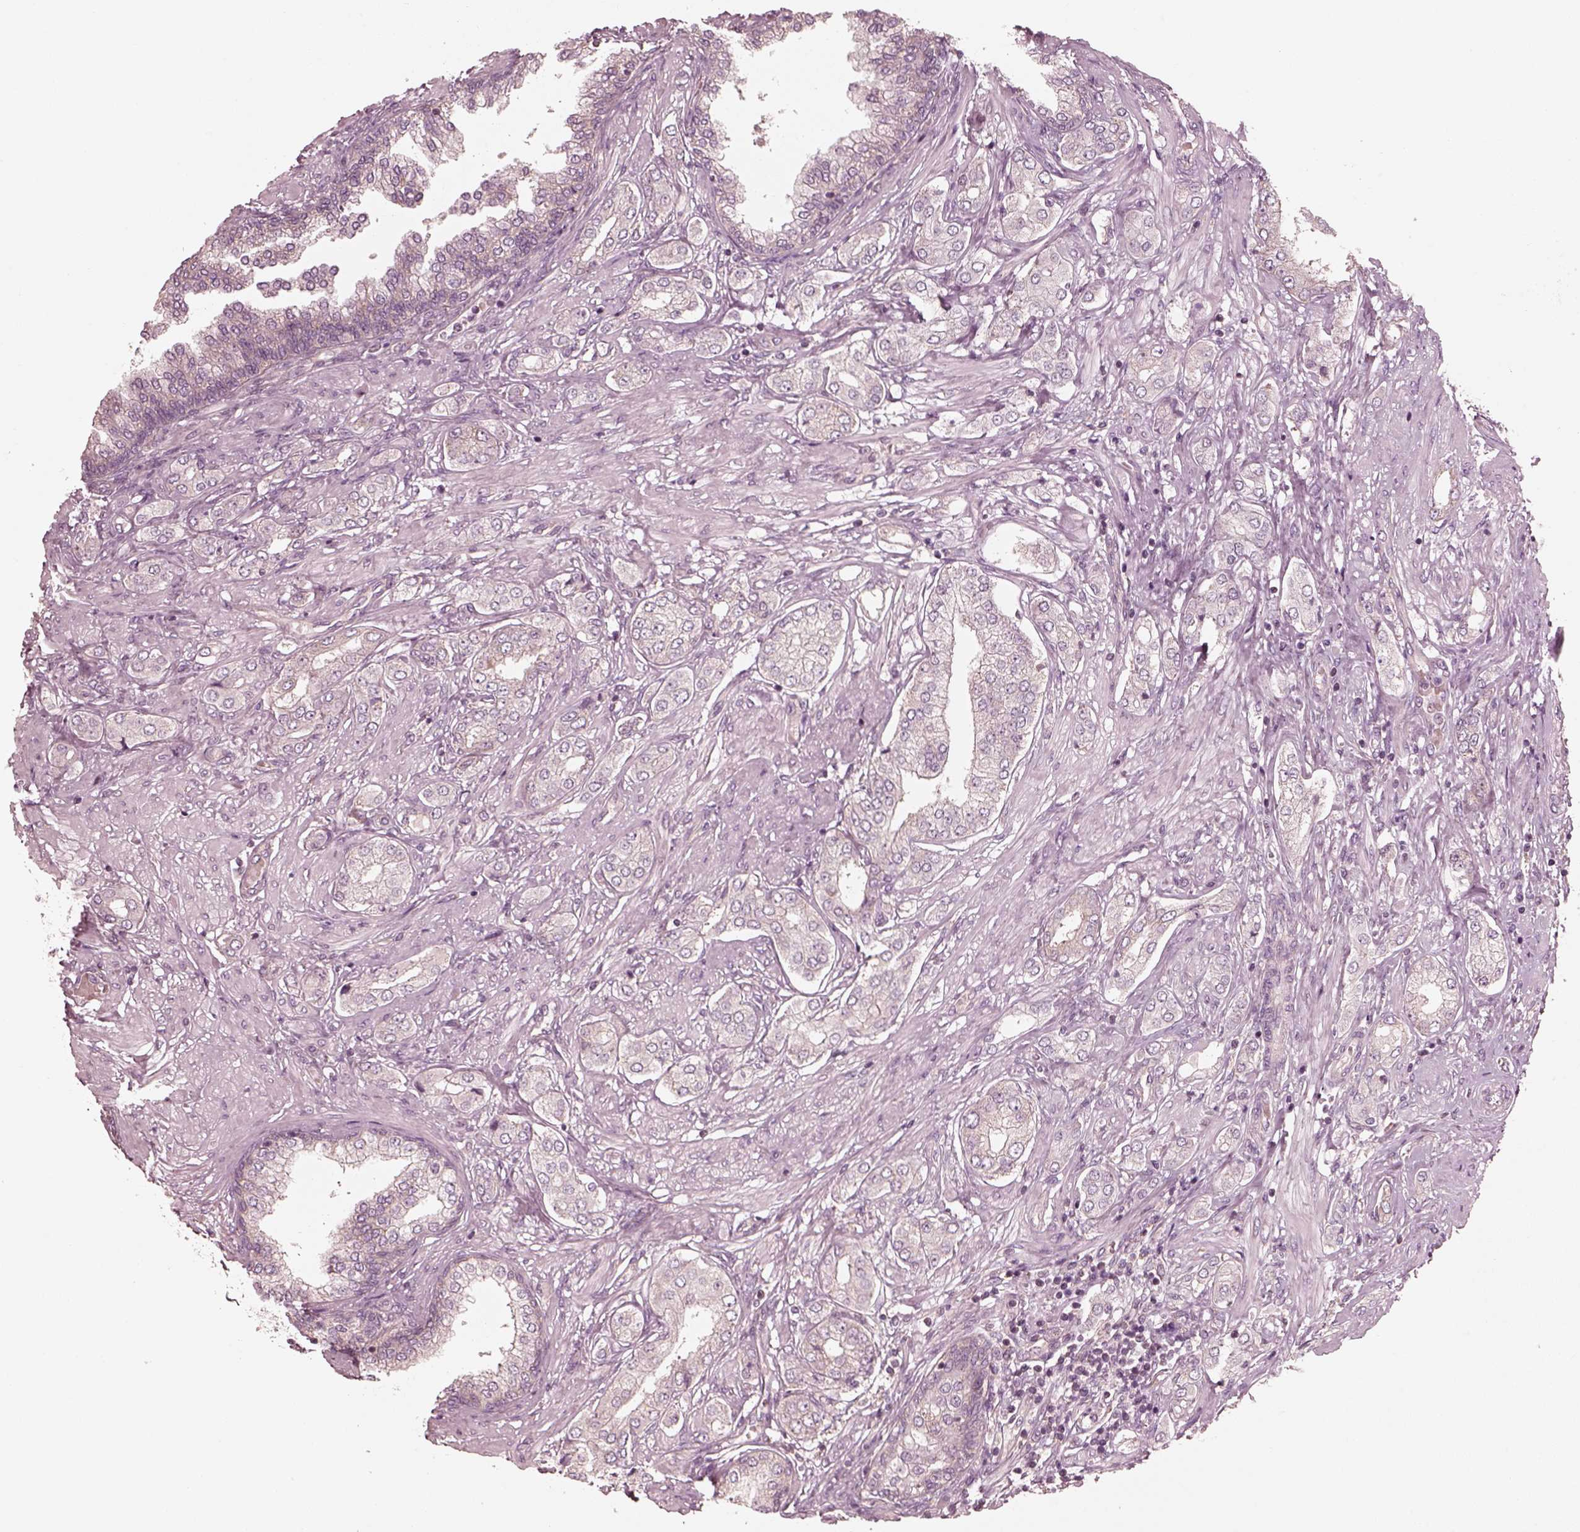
{"staining": {"intensity": "moderate", "quantity": "25%-75%", "location": "cytoplasmic/membranous"}, "tissue": "prostate cancer", "cell_type": "Tumor cells", "image_type": "cancer", "snomed": [{"axis": "morphology", "description": "Adenocarcinoma, NOS"}, {"axis": "topography", "description": "Prostate"}], "caption": "IHC photomicrograph of neoplastic tissue: human prostate cancer stained using immunohistochemistry demonstrates medium levels of moderate protein expression localized specifically in the cytoplasmic/membranous of tumor cells, appearing as a cytoplasmic/membranous brown color.", "gene": "CNOT2", "patient": {"sex": "male", "age": 63}}